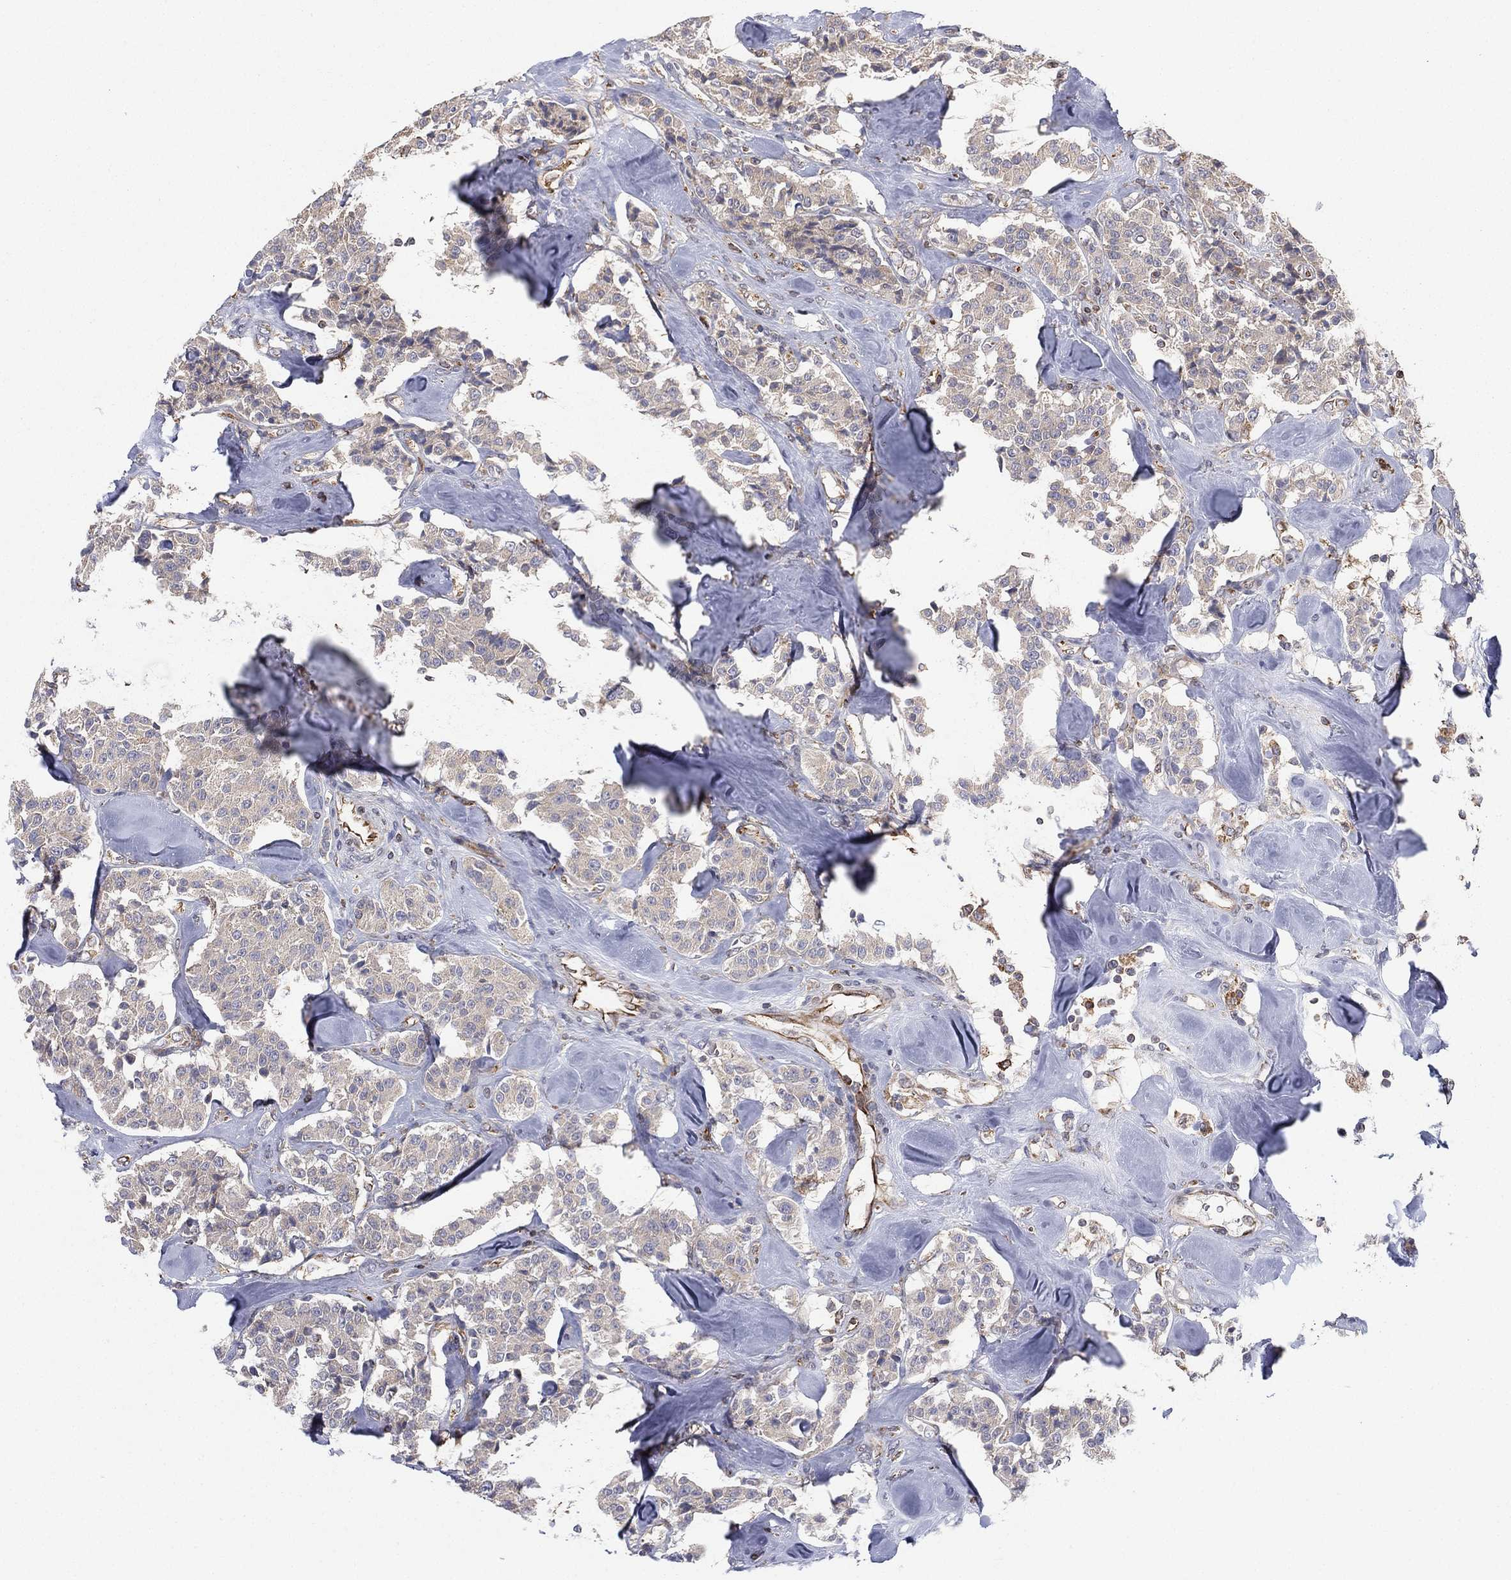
{"staining": {"intensity": "weak", "quantity": "<25%", "location": "cytoplasmic/membranous"}, "tissue": "carcinoid", "cell_type": "Tumor cells", "image_type": "cancer", "snomed": [{"axis": "morphology", "description": "Carcinoid, malignant, NOS"}, {"axis": "topography", "description": "Pancreas"}], "caption": "A histopathology image of carcinoid (malignant) stained for a protein exhibits no brown staining in tumor cells. (Immunohistochemistry (ihc), brightfield microscopy, high magnification).", "gene": "CYB5B", "patient": {"sex": "male", "age": 41}}